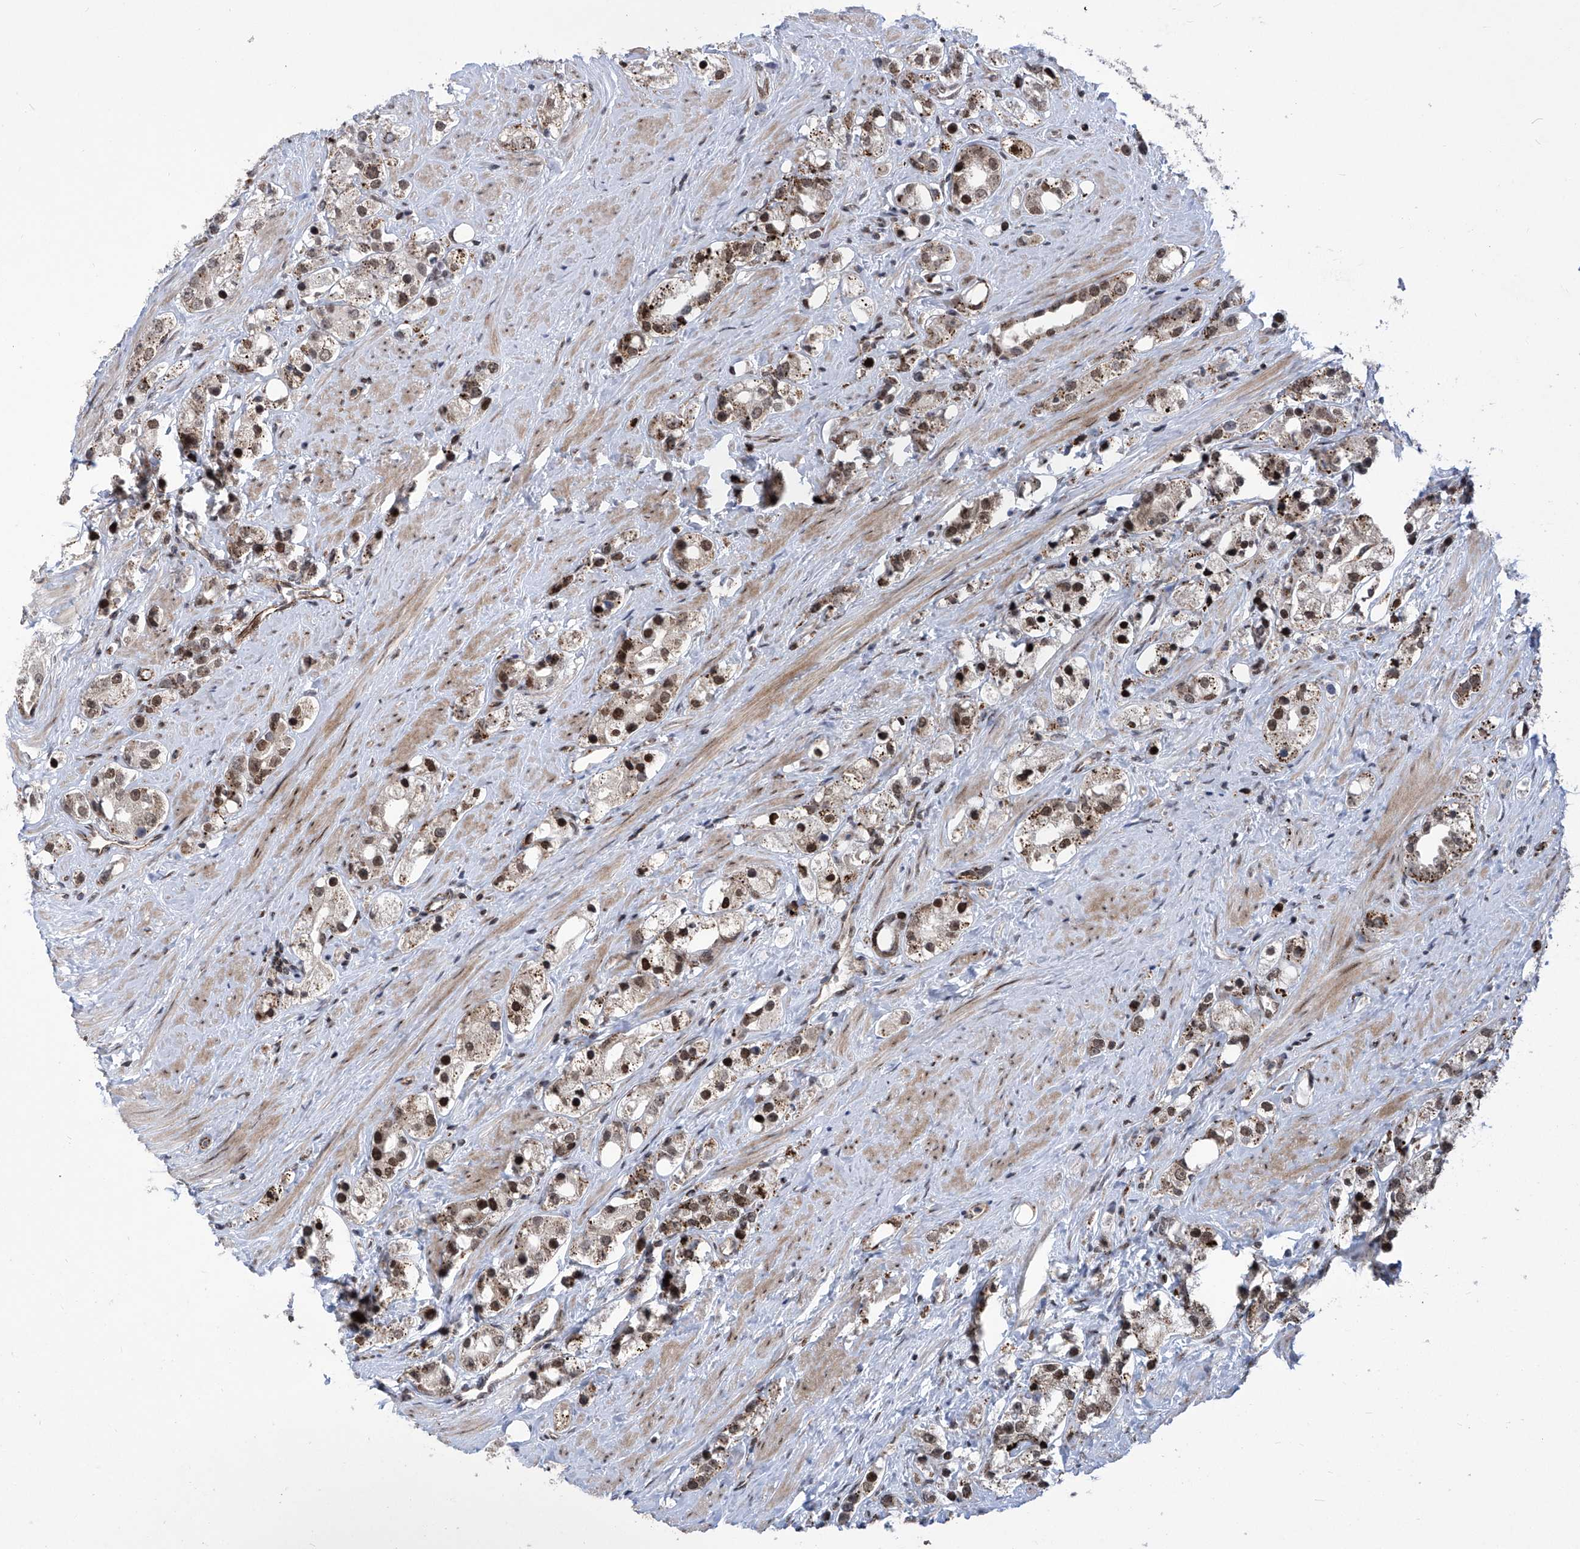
{"staining": {"intensity": "moderate", "quantity": ">75%", "location": "cytoplasmic/membranous,nuclear"}, "tissue": "prostate cancer", "cell_type": "Tumor cells", "image_type": "cancer", "snomed": [{"axis": "morphology", "description": "Adenocarcinoma, NOS"}, {"axis": "topography", "description": "Prostate"}], "caption": "Immunohistochemical staining of adenocarcinoma (prostate) exhibits medium levels of moderate cytoplasmic/membranous and nuclear protein staining in approximately >75% of tumor cells. The protein is shown in brown color, while the nuclei are stained blue.", "gene": "CEP290", "patient": {"sex": "male", "age": 79}}